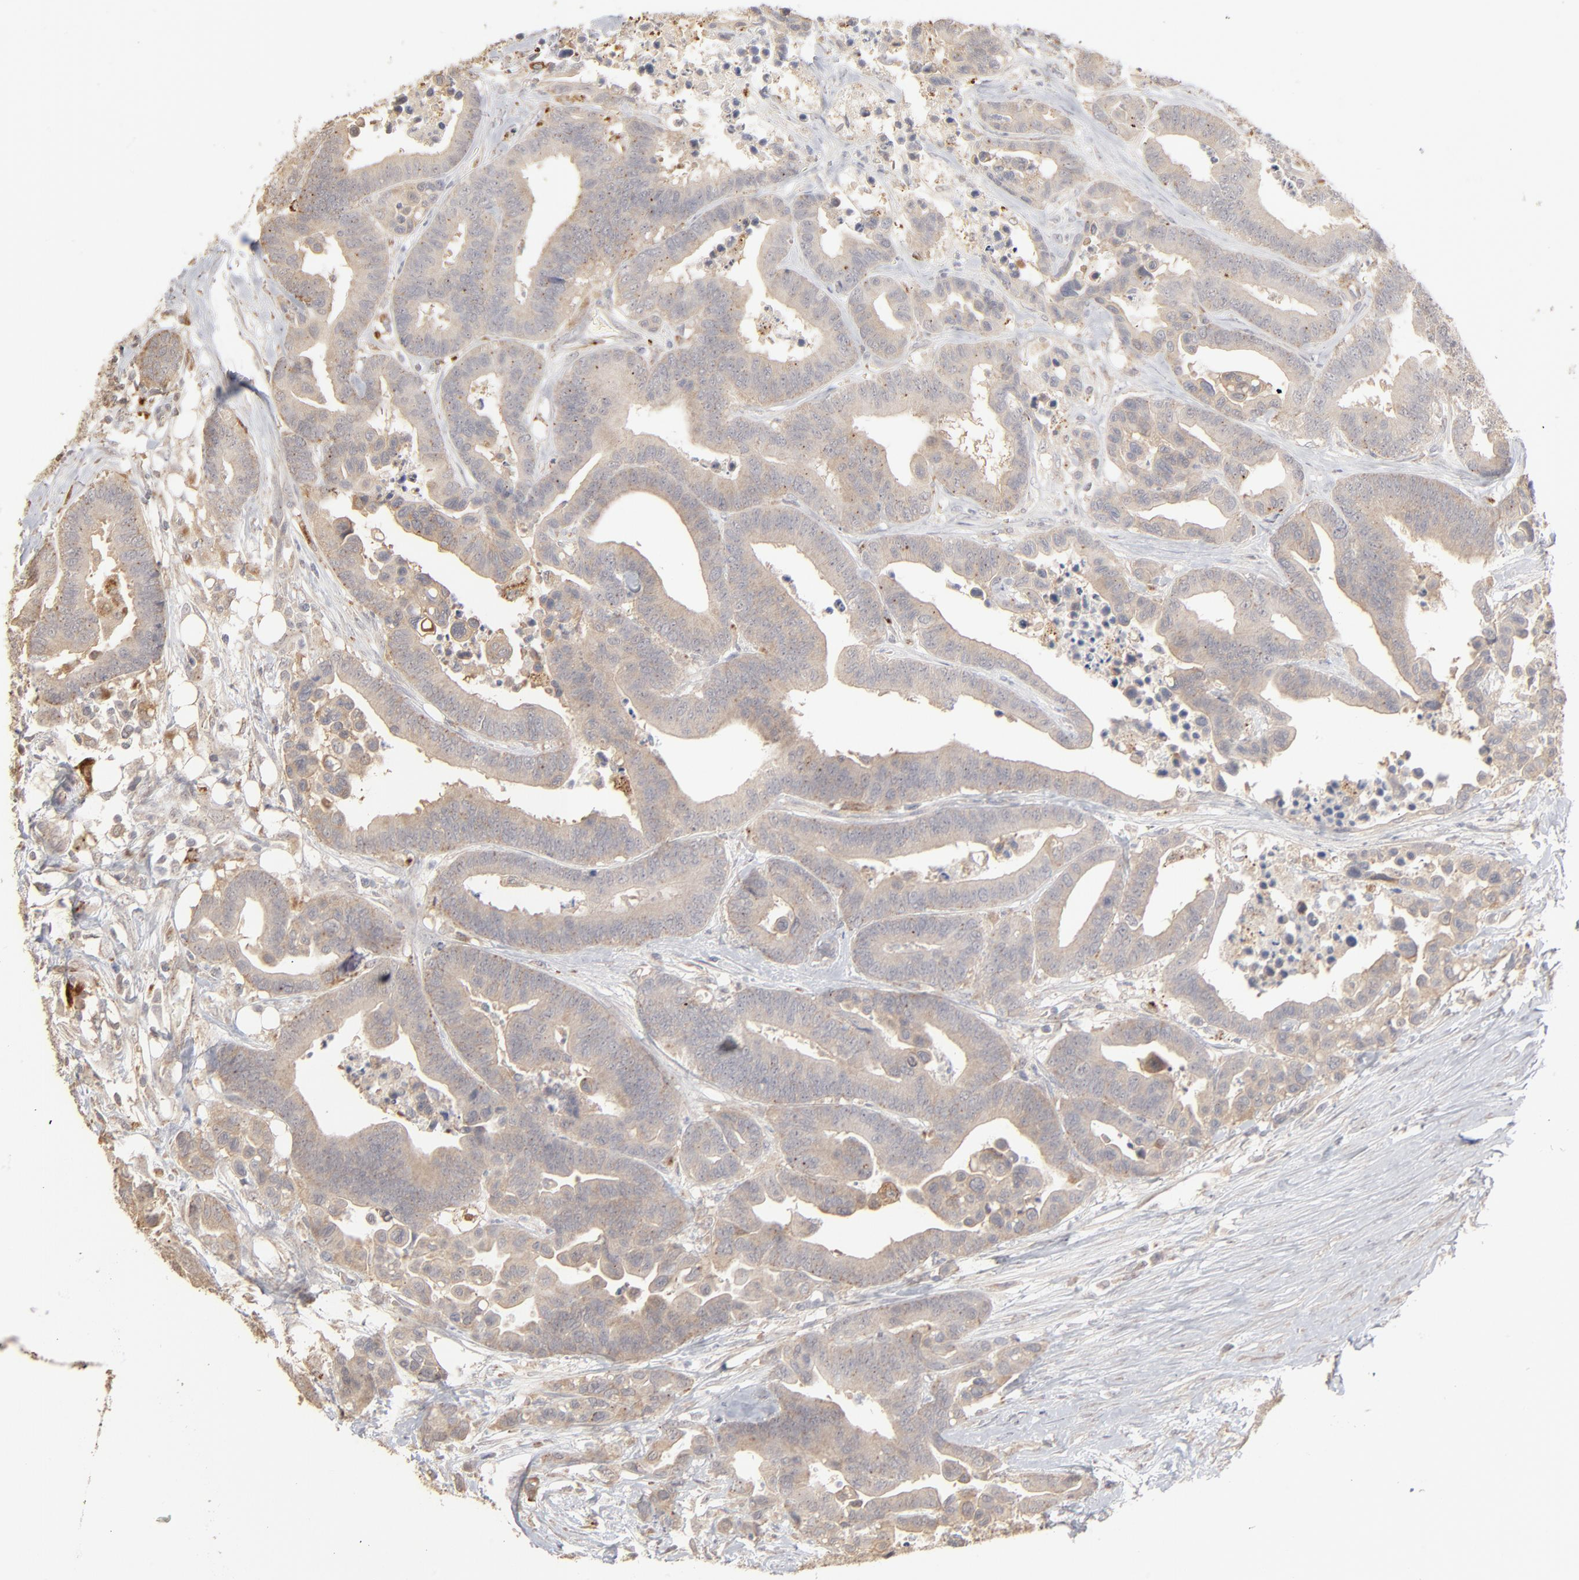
{"staining": {"intensity": "negative", "quantity": "none", "location": "none"}, "tissue": "colorectal cancer", "cell_type": "Tumor cells", "image_type": "cancer", "snomed": [{"axis": "morphology", "description": "Adenocarcinoma, NOS"}, {"axis": "topography", "description": "Colon"}], "caption": "Tumor cells are negative for protein expression in human colorectal cancer.", "gene": "POMT2", "patient": {"sex": "male", "age": 82}}